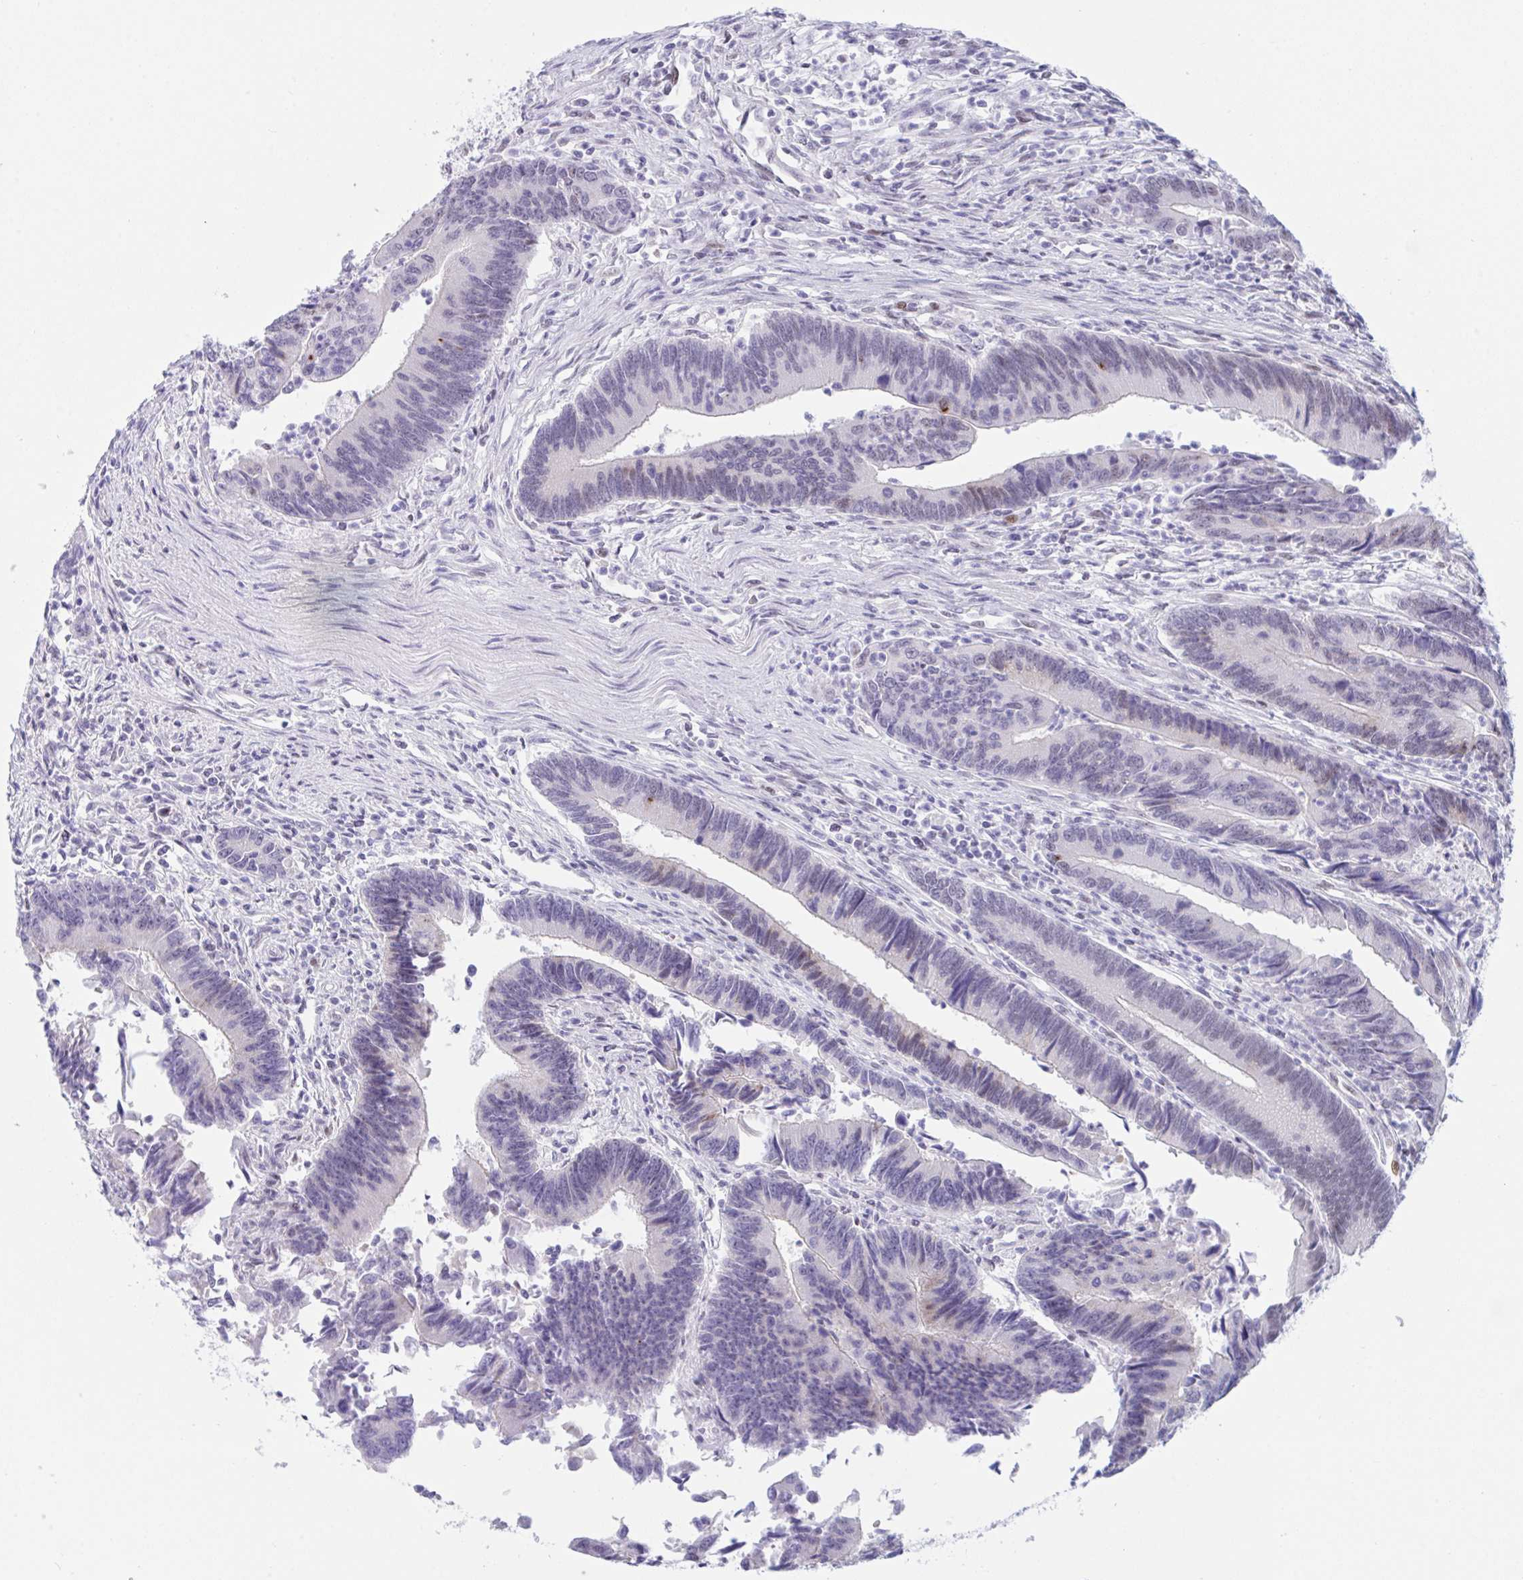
{"staining": {"intensity": "negative", "quantity": "none", "location": "none"}, "tissue": "colorectal cancer", "cell_type": "Tumor cells", "image_type": "cancer", "snomed": [{"axis": "morphology", "description": "Adenocarcinoma, NOS"}, {"axis": "topography", "description": "Colon"}], "caption": "High power microscopy micrograph of an IHC histopathology image of colorectal cancer (adenocarcinoma), revealing no significant positivity in tumor cells.", "gene": "IKZF2", "patient": {"sex": "female", "age": 67}}